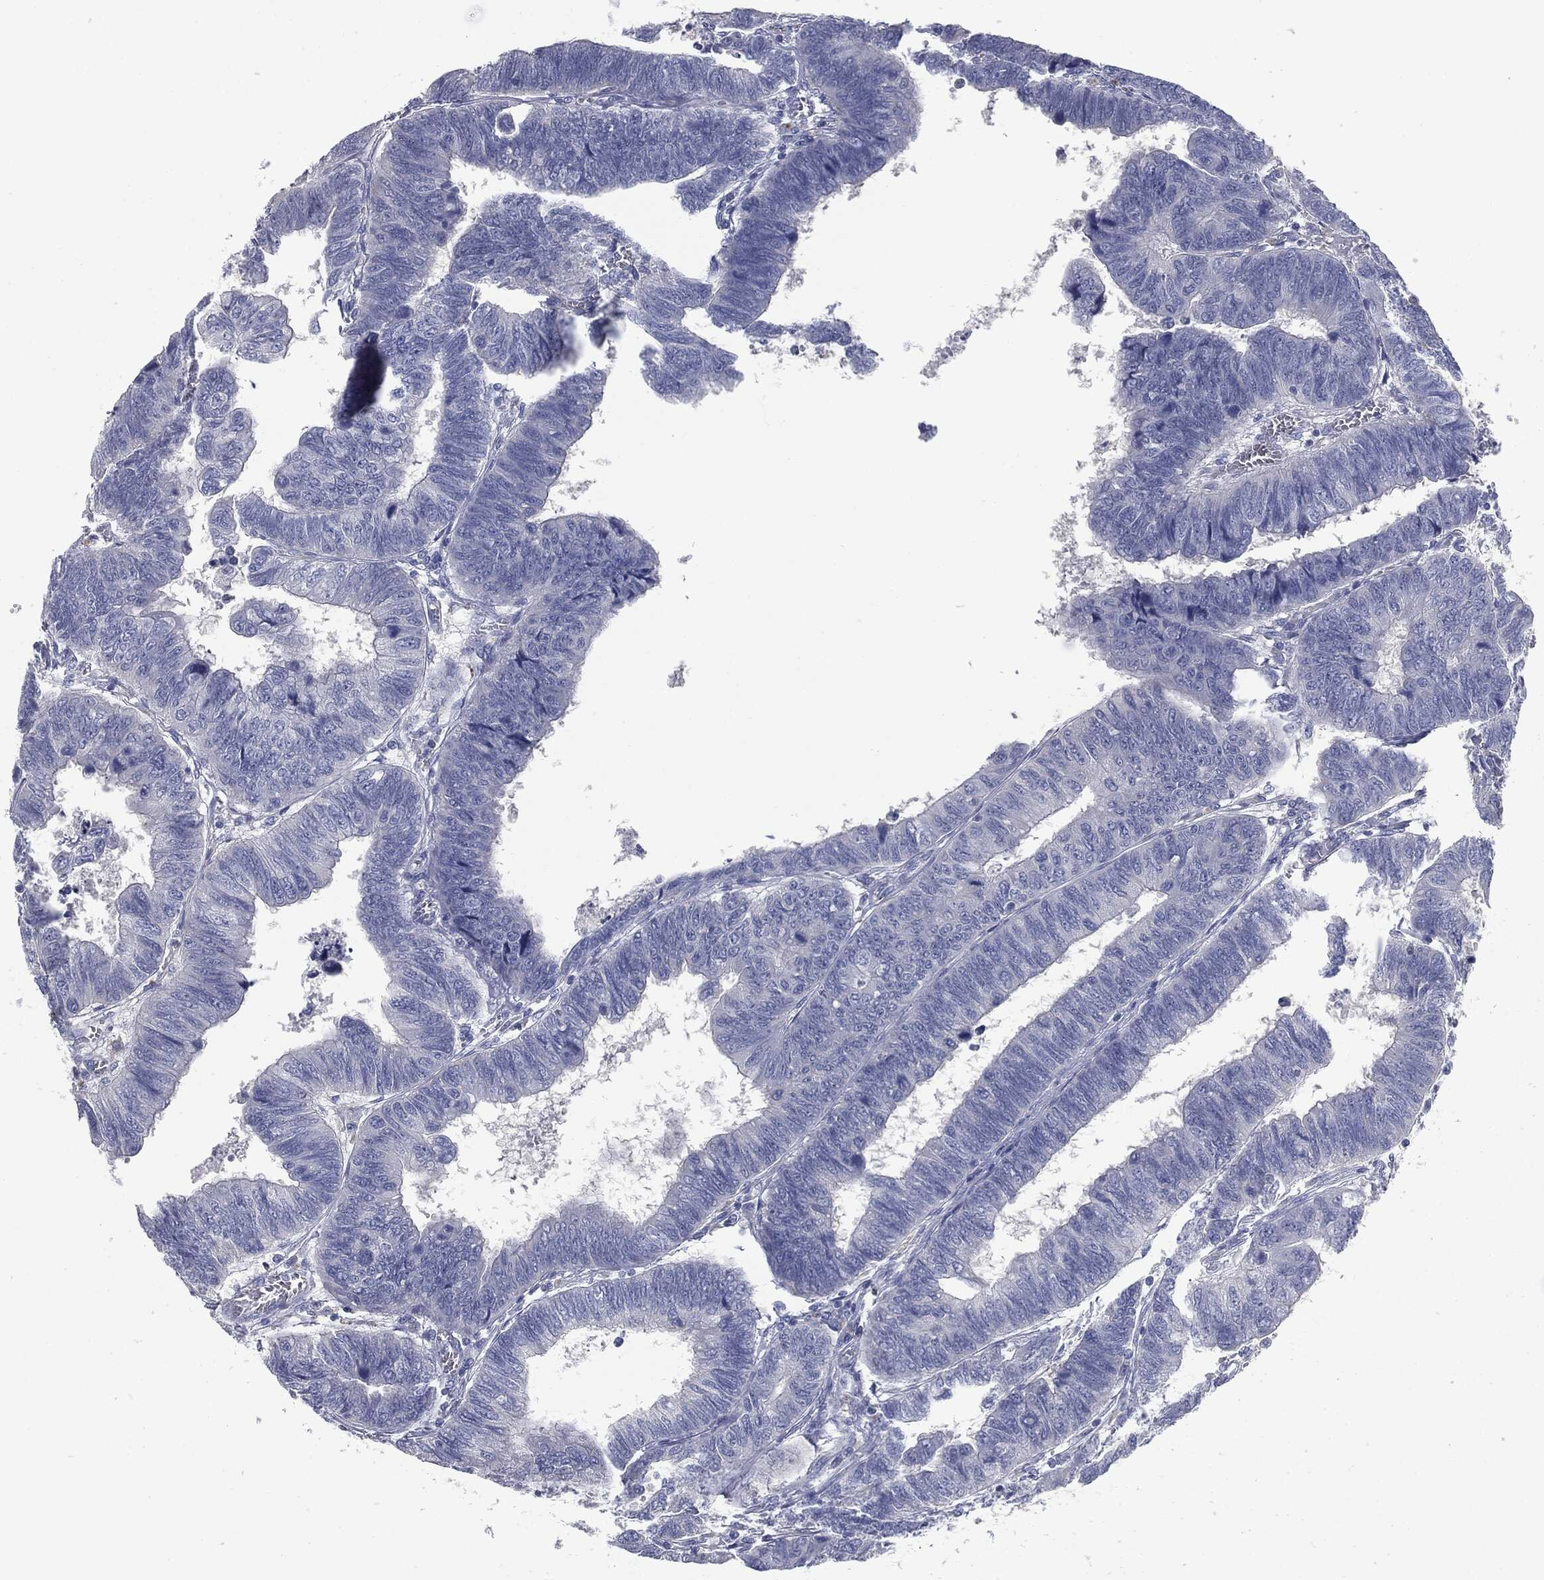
{"staining": {"intensity": "negative", "quantity": "none", "location": "none"}, "tissue": "colorectal cancer", "cell_type": "Tumor cells", "image_type": "cancer", "snomed": [{"axis": "morphology", "description": "Adenocarcinoma, NOS"}, {"axis": "topography", "description": "Colon"}], "caption": "Immunohistochemistry histopathology image of neoplastic tissue: human colorectal cancer stained with DAB (3,3'-diaminobenzidine) demonstrates no significant protein positivity in tumor cells.", "gene": "CAV3", "patient": {"sex": "male", "age": 62}}